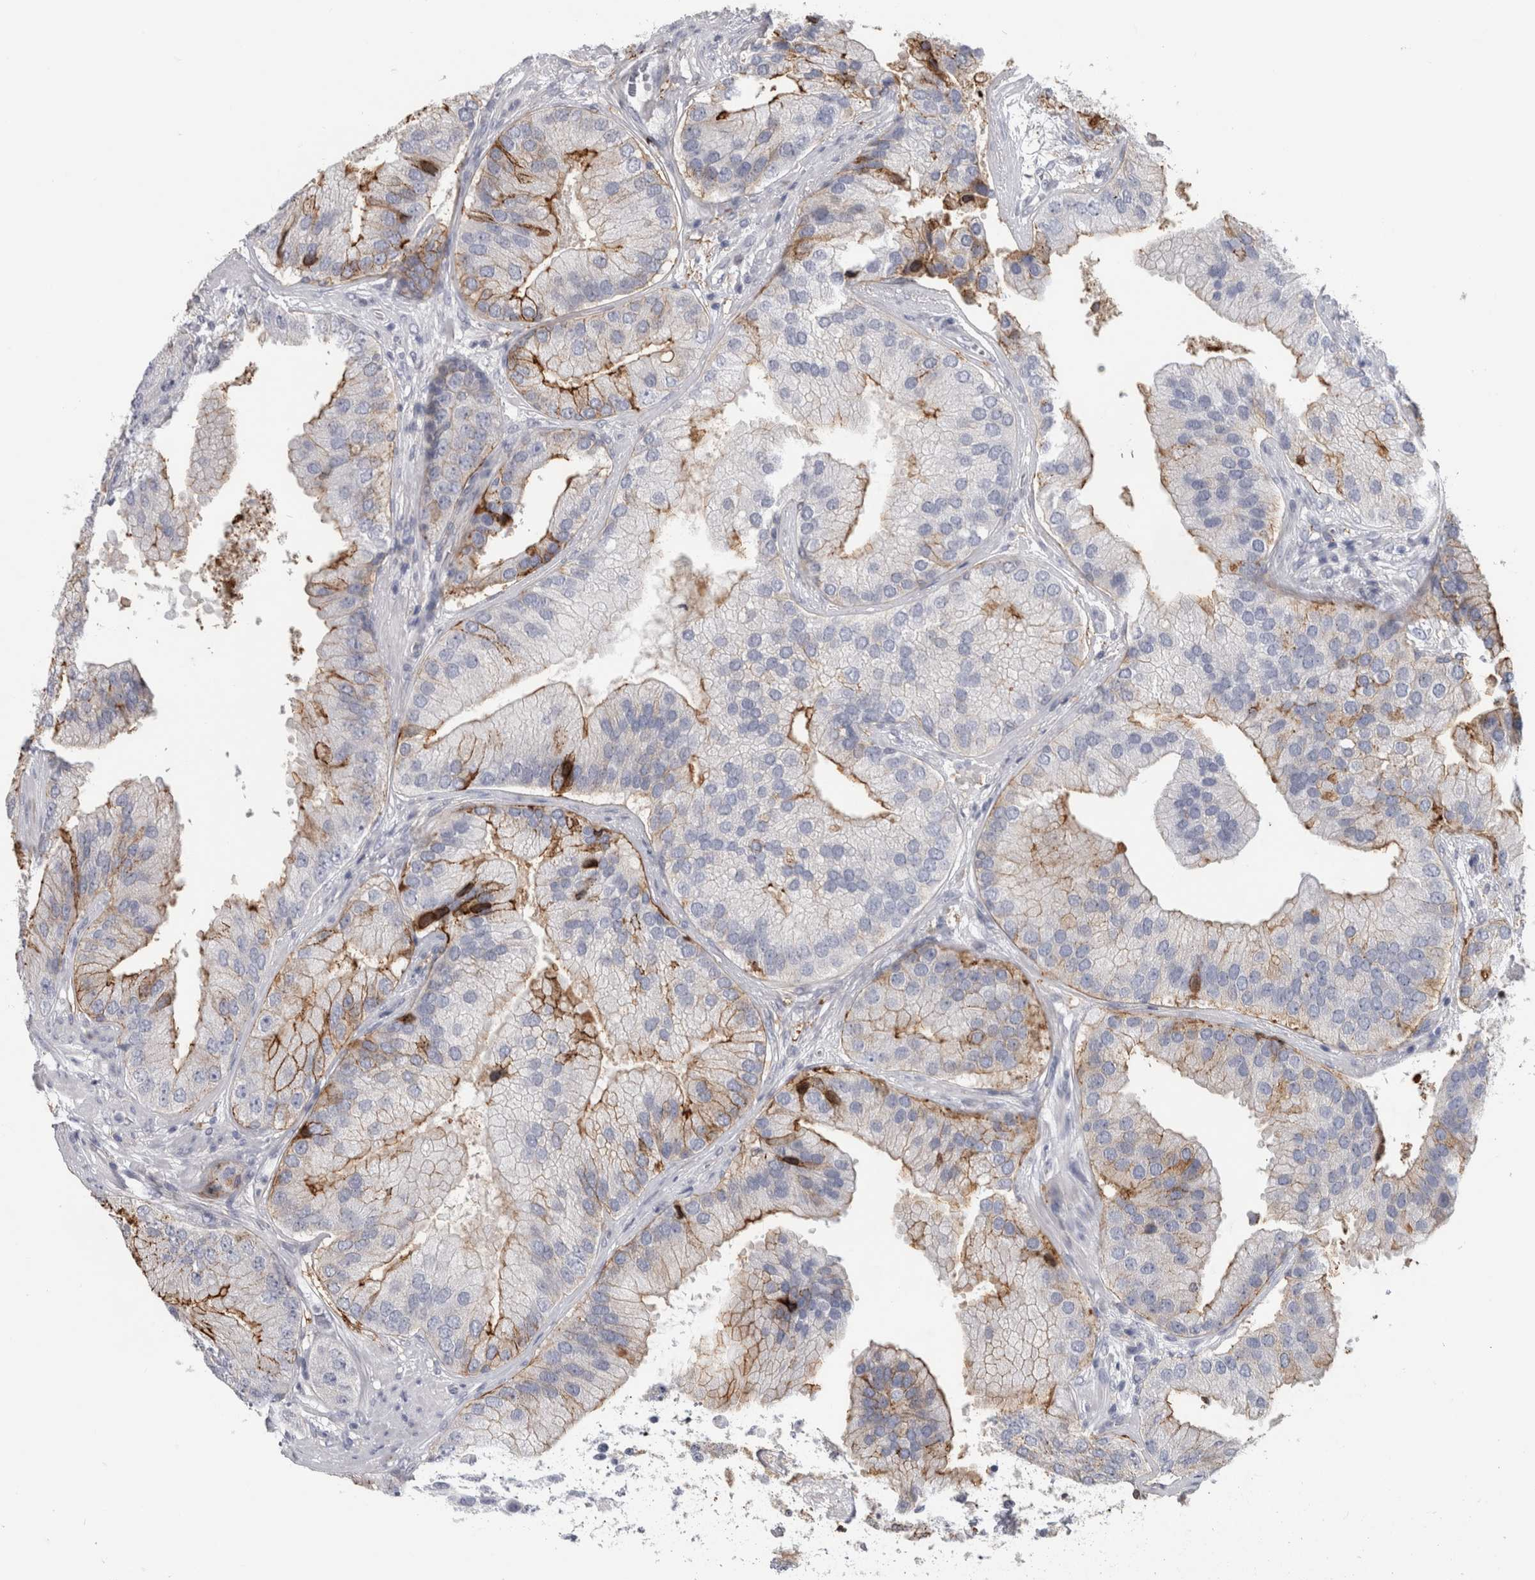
{"staining": {"intensity": "moderate", "quantity": "<25%", "location": "cytoplasmic/membranous"}, "tissue": "prostate cancer", "cell_type": "Tumor cells", "image_type": "cancer", "snomed": [{"axis": "morphology", "description": "Adenocarcinoma, High grade"}, {"axis": "topography", "description": "Prostate"}], "caption": "Immunohistochemistry photomicrograph of prostate cancer (adenocarcinoma (high-grade)) stained for a protein (brown), which reveals low levels of moderate cytoplasmic/membranous expression in approximately <25% of tumor cells.", "gene": "DNAJC24", "patient": {"sex": "male", "age": 70}}